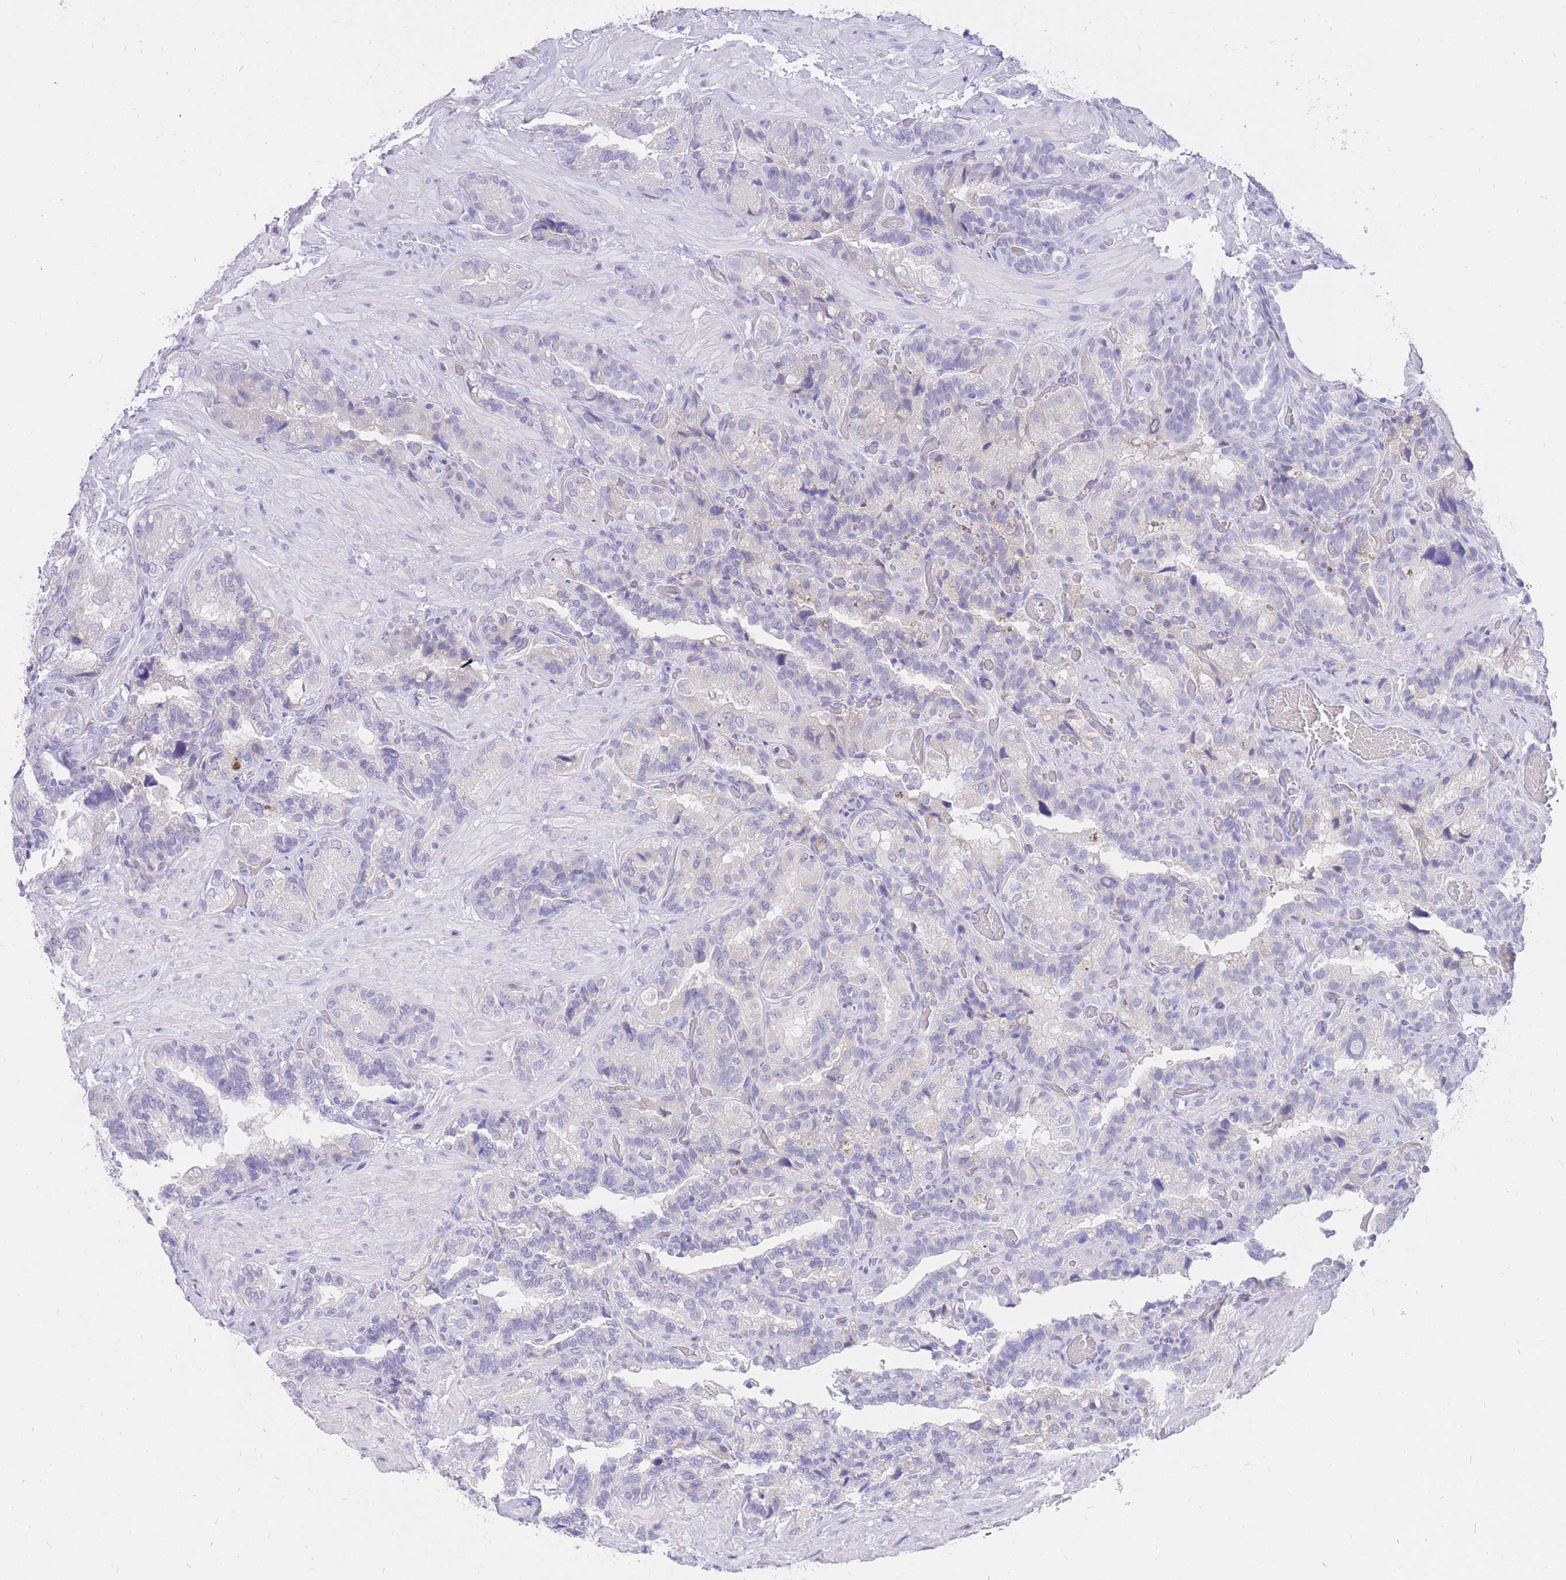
{"staining": {"intensity": "negative", "quantity": "none", "location": "none"}, "tissue": "seminal vesicle", "cell_type": "Glandular cells", "image_type": "normal", "snomed": [{"axis": "morphology", "description": "Normal tissue, NOS"}, {"axis": "topography", "description": "Prostate and seminal vesicle, NOS"}, {"axis": "topography", "description": "Prostate"}, {"axis": "topography", "description": "Seminal veicle"}], "caption": "A micrograph of human seminal vesicle is negative for staining in glandular cells. (DAB IHC visualized using brightfield microscopy, high magnification).", "gene": "SSUH2", "patient": {"sex": "male", "age": 67}}